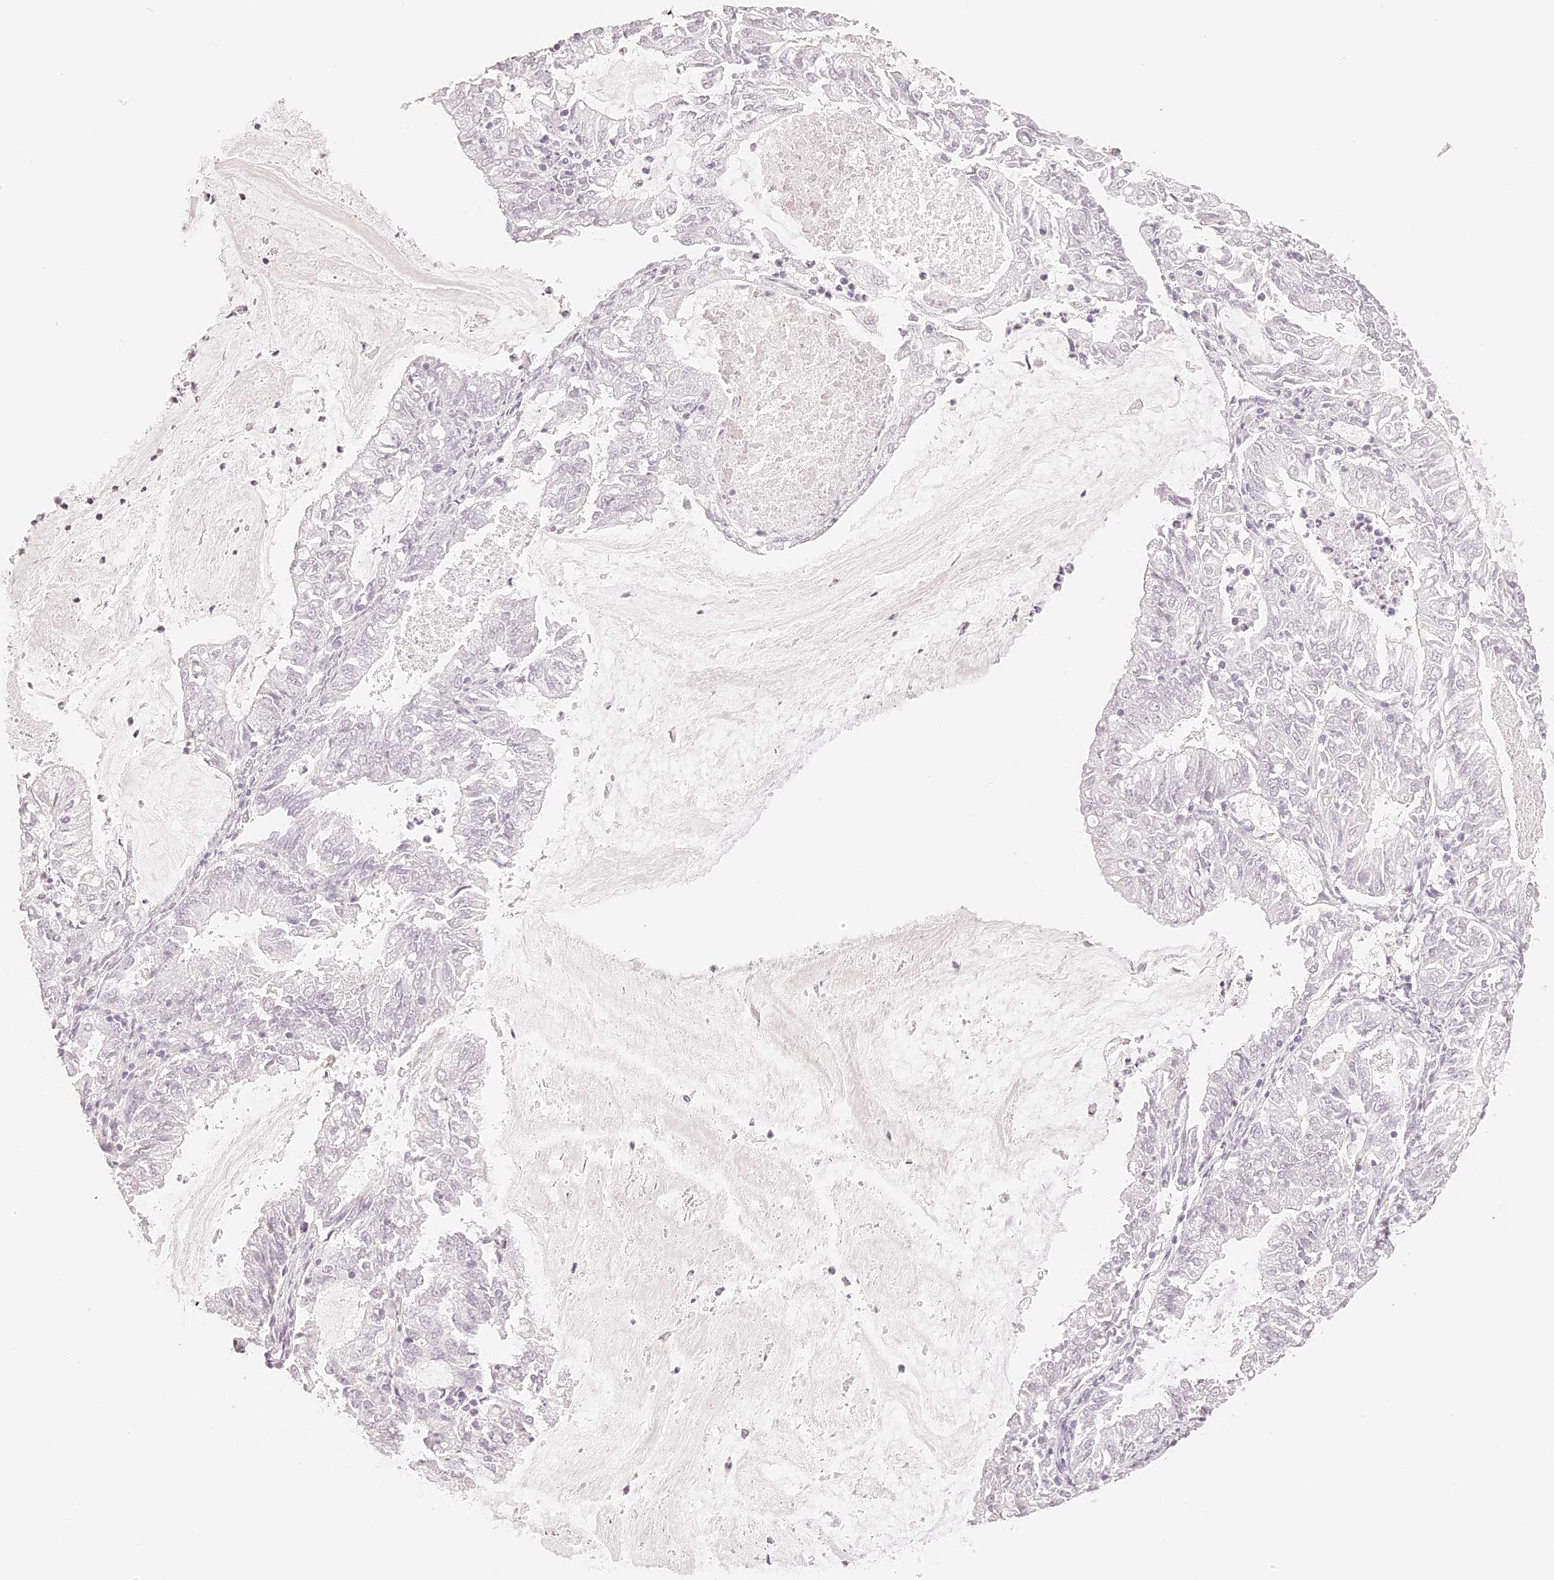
{"staining": {"intensity": "negative", "quantity": "none", "location": "none"}, "tissue": "endometrial cancer", "cell_type": "Tumor cells", "image_type": "cancer", "snomed": [{"axis": "morphology", "description": "Adenocarcinoma, NOS"}, {"axis": "topography", "description": "Endometrium"}], "caption": "An image of human endometrial cancer (adenocarcinoma) is negative for staining in tumor cells.", "gene": "TRIM45", "patient": {"sex": "female", "age": 57}}